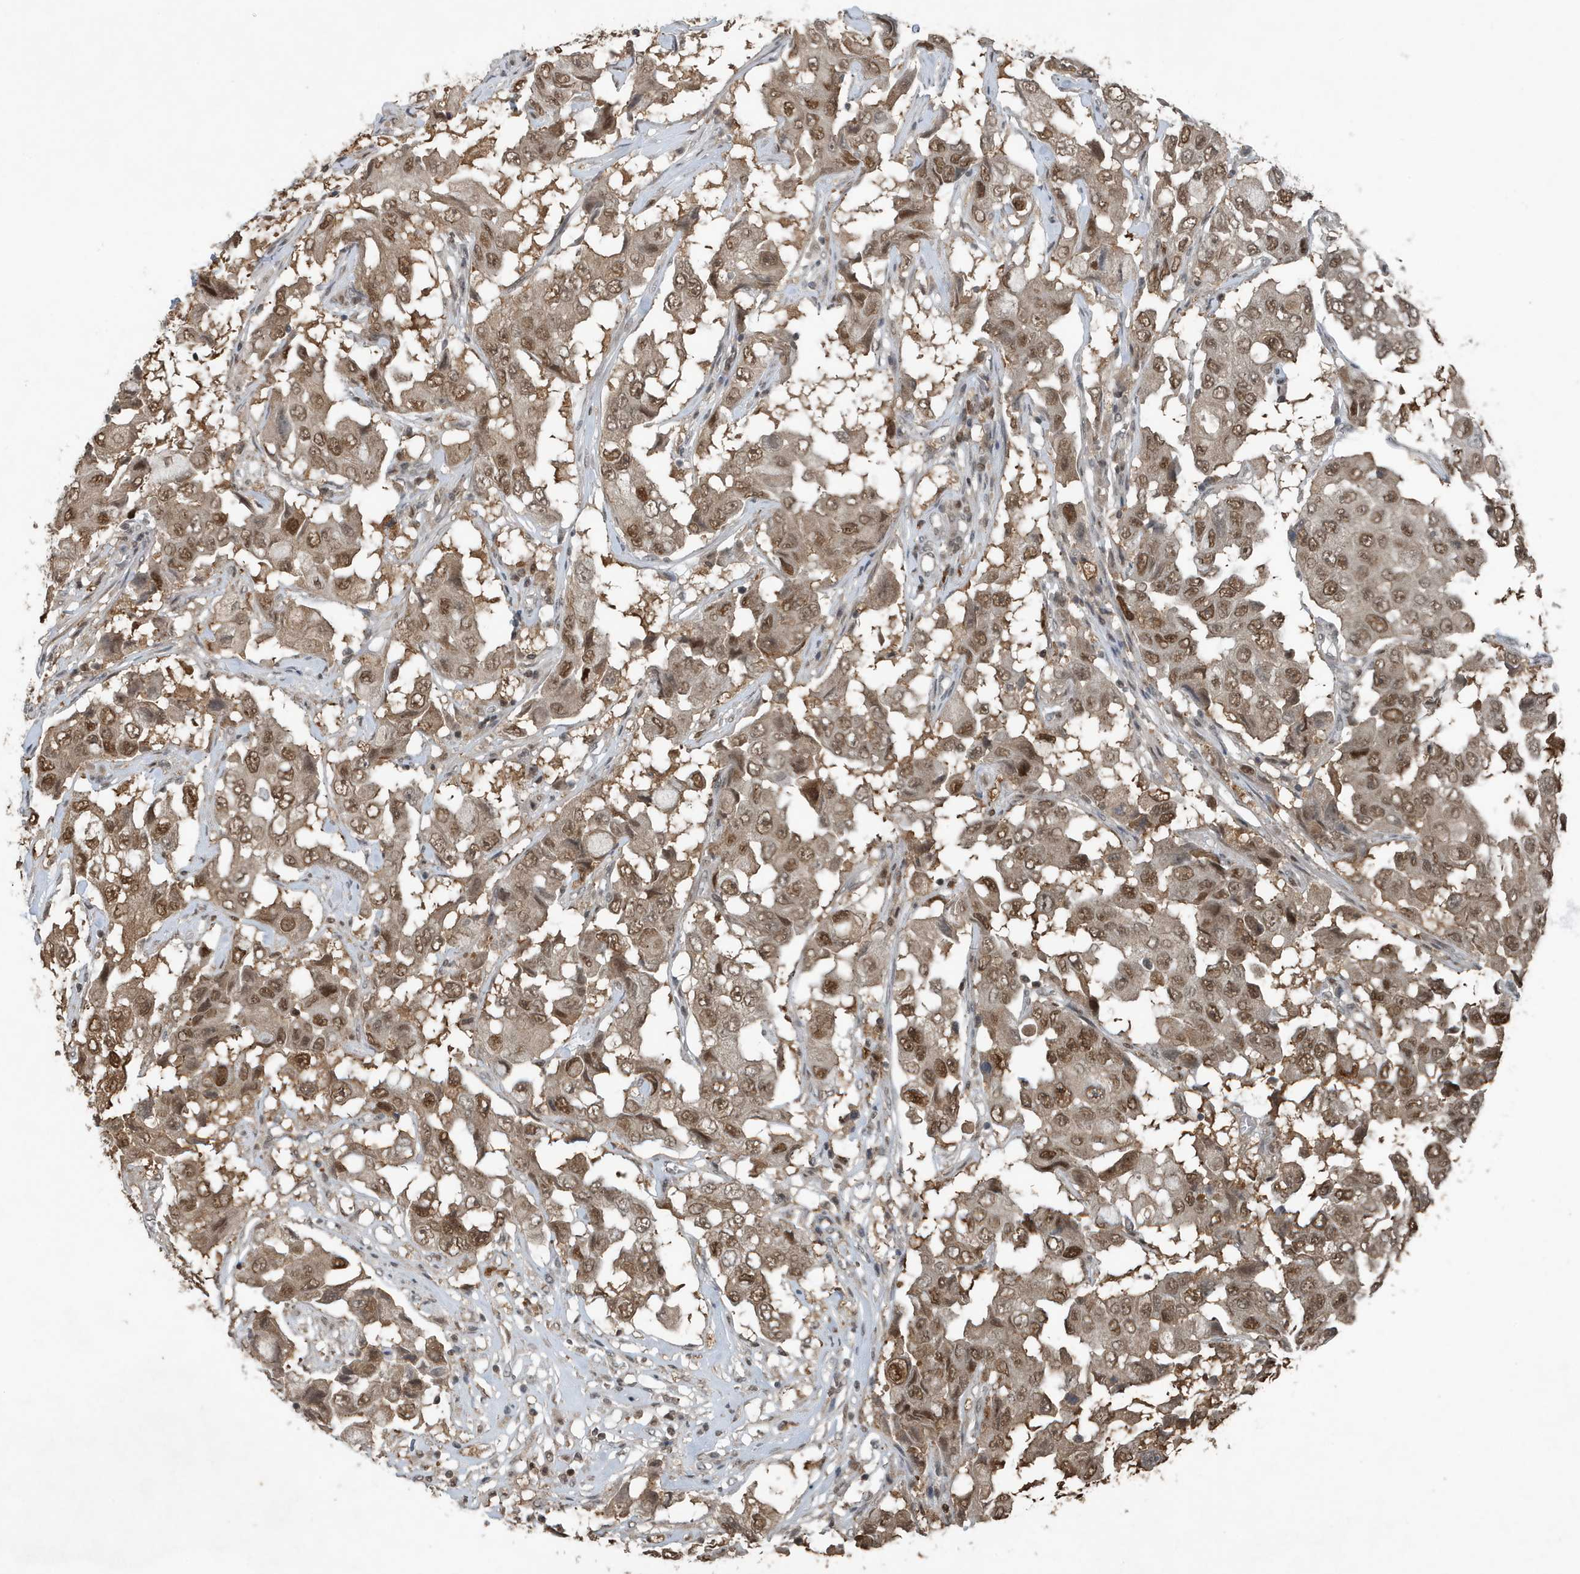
{"staining": {"intensity": "moderate", "quantity": ">75%", "location": "nuclear"}, "tissue": "breast cancer", "cell_type": "Tumor cells", "image_type": "cancer", "snomed": [{"axis": "morphology", "description": "Duct carcinoma"}, {"axis": "topography", "description": "Breast"}], "caption": "IHC (DAB) staining of human breast cancer (infiltrating ductal carcinoma) demonstrates moderate nuclear protein expression in about >75% of tumor cells. Using DAB (3,3'-diaminobenzidine) (brown) and hematoxylin (blue) stains, captured at high magnification using brightfield microscopy.", "gene": "HSPA1A", "patient": {"sex": "female", "age": 27}}